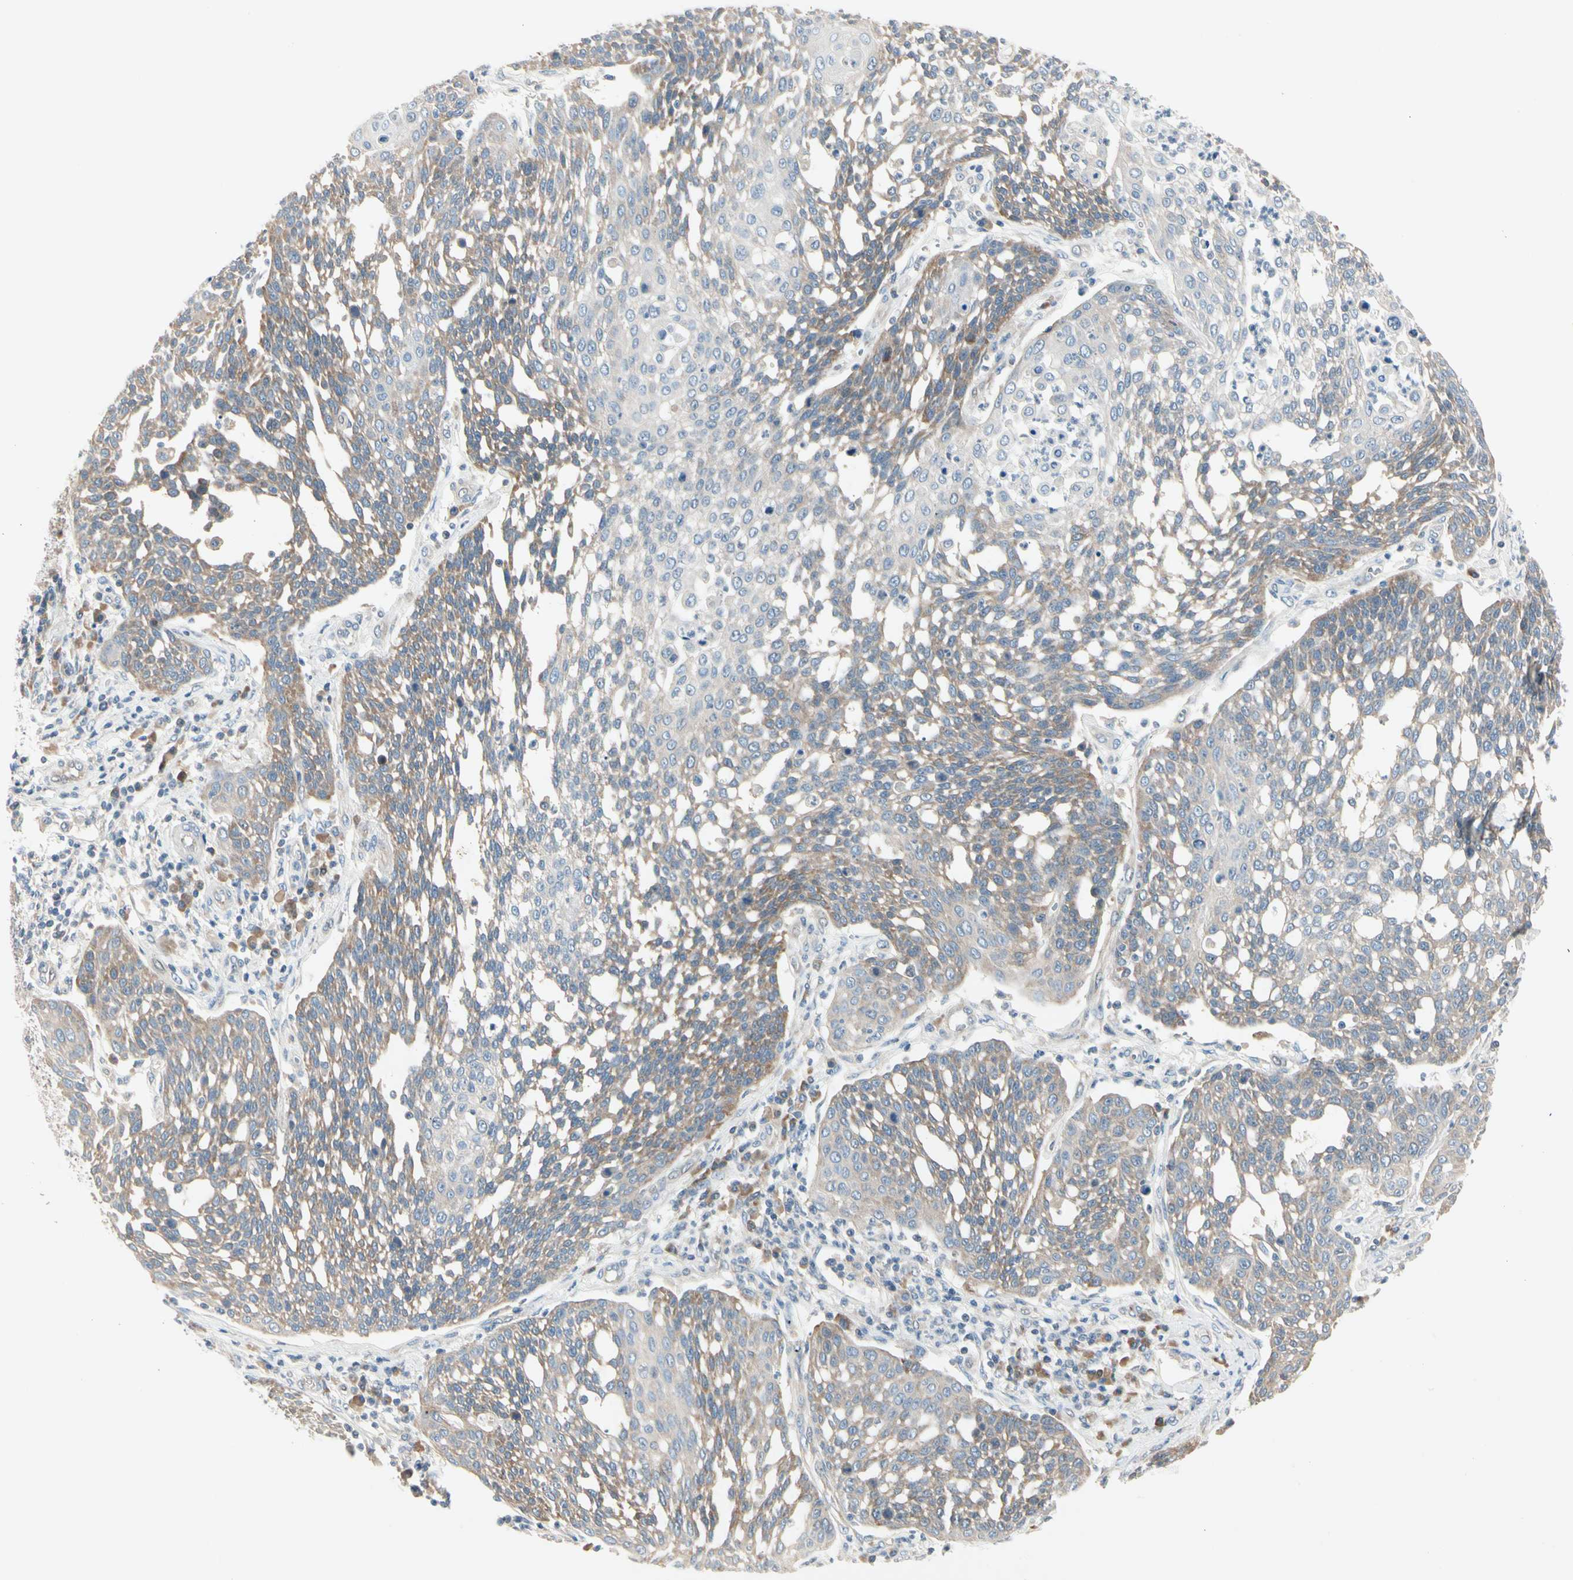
{"staining": {"intensity": "weak", "quantity": ">75%", "location": "cytoplasmic/membranous"}, "tissue": "cervical cancer", "cell_type": "Tumor cells", "image_type": "cancer", "snomed": [{"axis": "morphology", "description": "Squamous cell carcinoma, NOS"}, {"axis": "topography", "description": "Cervix"}], "caption": "Immunohistochemistry of human cervical cancer exhibits low levels of weak cytoplasmic/membranous expression in about >75% of tumor cells.", "gene": "IL1R1", "patient": {"sex": "female", "age": 34}}